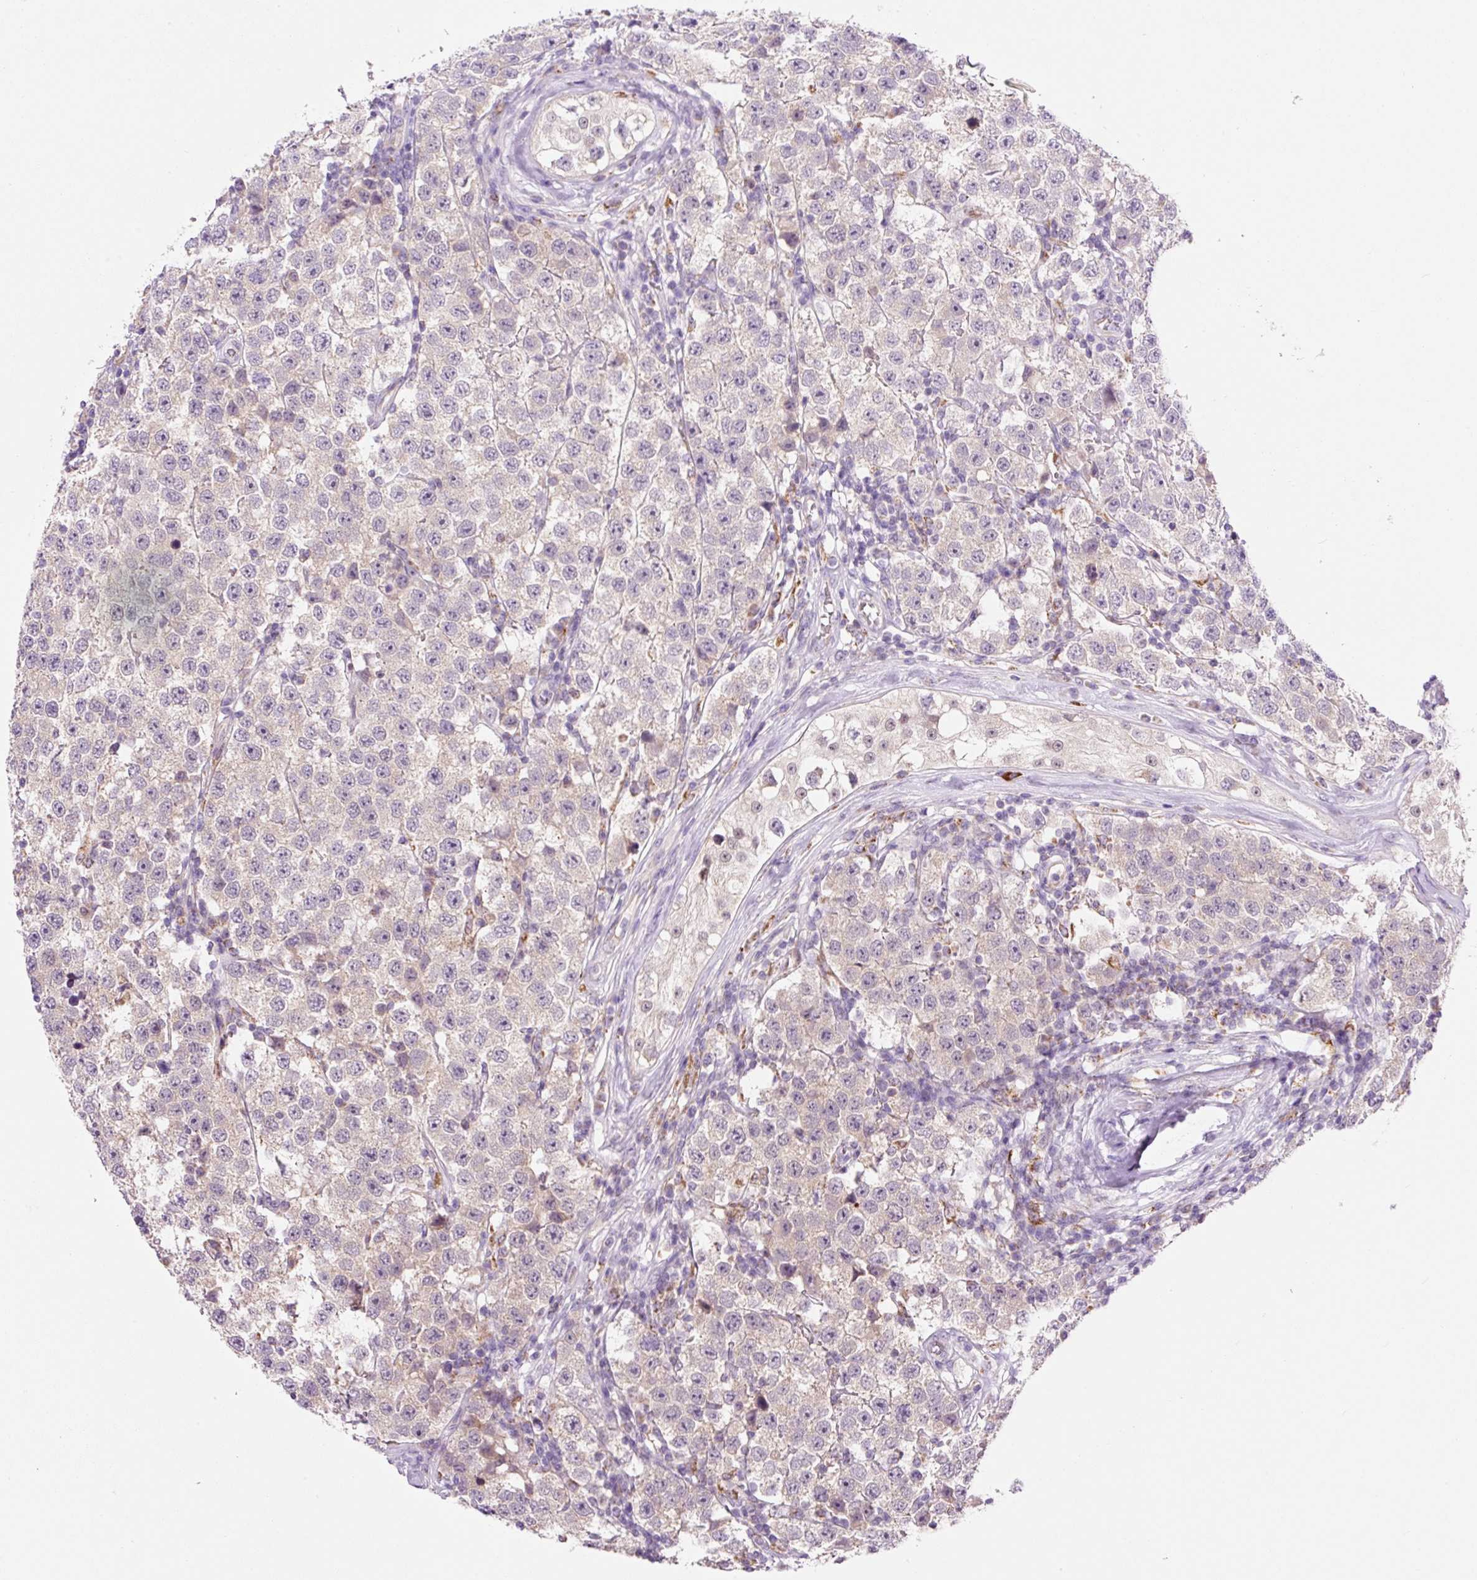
{"staining": {"intensity": "negative", "quantity": "none", "location": "none"}, "tissue": "testis cancer", "cell_type": "Tumor cells", "image_type": "cancer", "snomed": [{"axis": "morphology", "description": "Seminoma, NOS"}, {"axis": "topography", "description": "Testis"}], "caption": "There is no significant expression in tumor cells of testis cancer (seminoma).", "gene": "PCK2", "patient": {"sex": "male", "age": 34}}